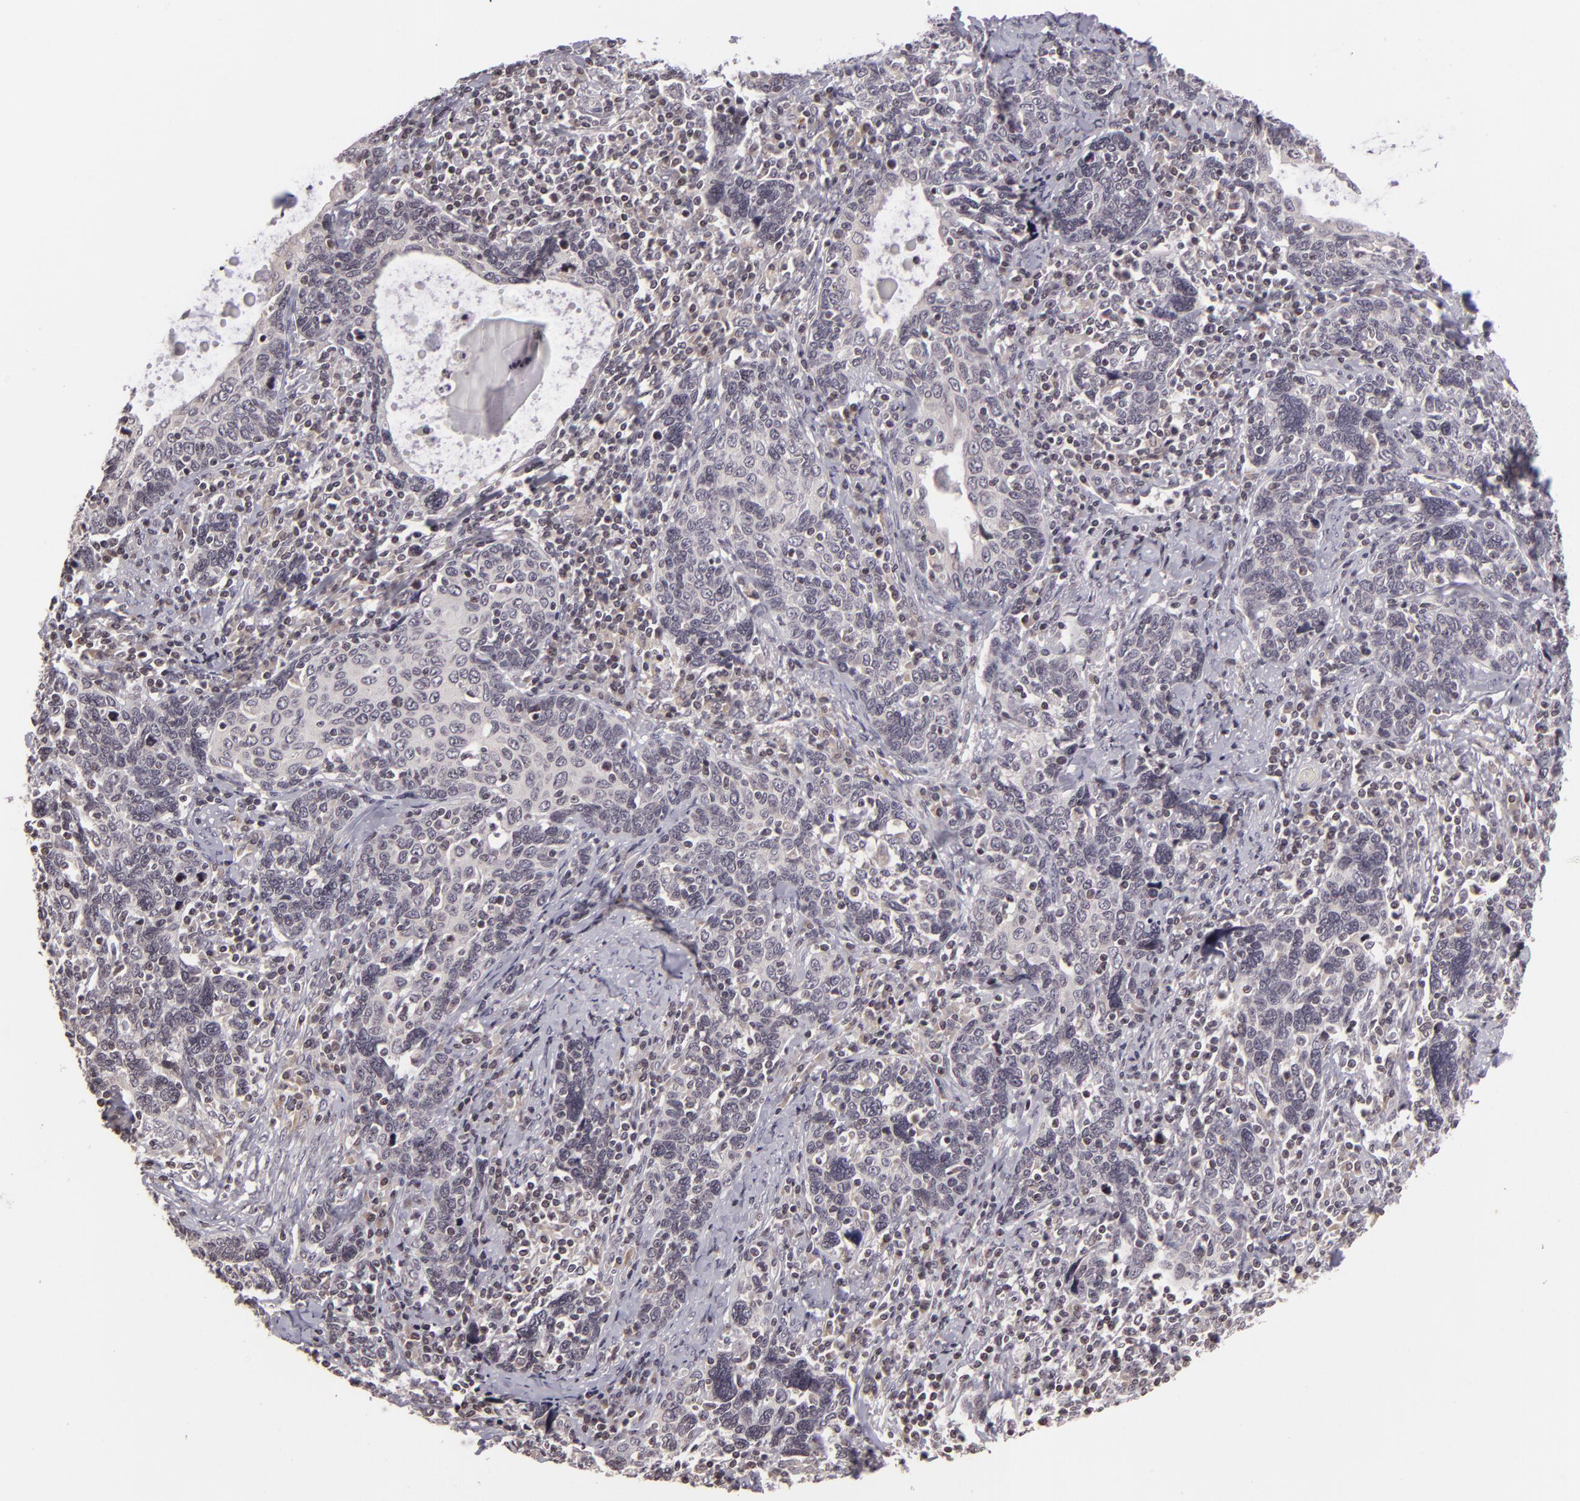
{"staining": {"intensity": "negative", "quantity": "none", "location": "none"}, "tissue": "cervical cancer", "cell_type": "Tumor cells", "image_type": "cancer", "snomed": [{"axis": "morphology", "description": "Squamous cell carcinoma, NOS"}, {"axis": "topography", "description": "Cervix"}], "caption": "DAB immunohistochemical staining of human cervical cancer (squamous cell carcinoma) exhibits no significant positivity in tumor cells.", "gene": "AKAP6", "patient": {"sex": "female", "age": 41}}